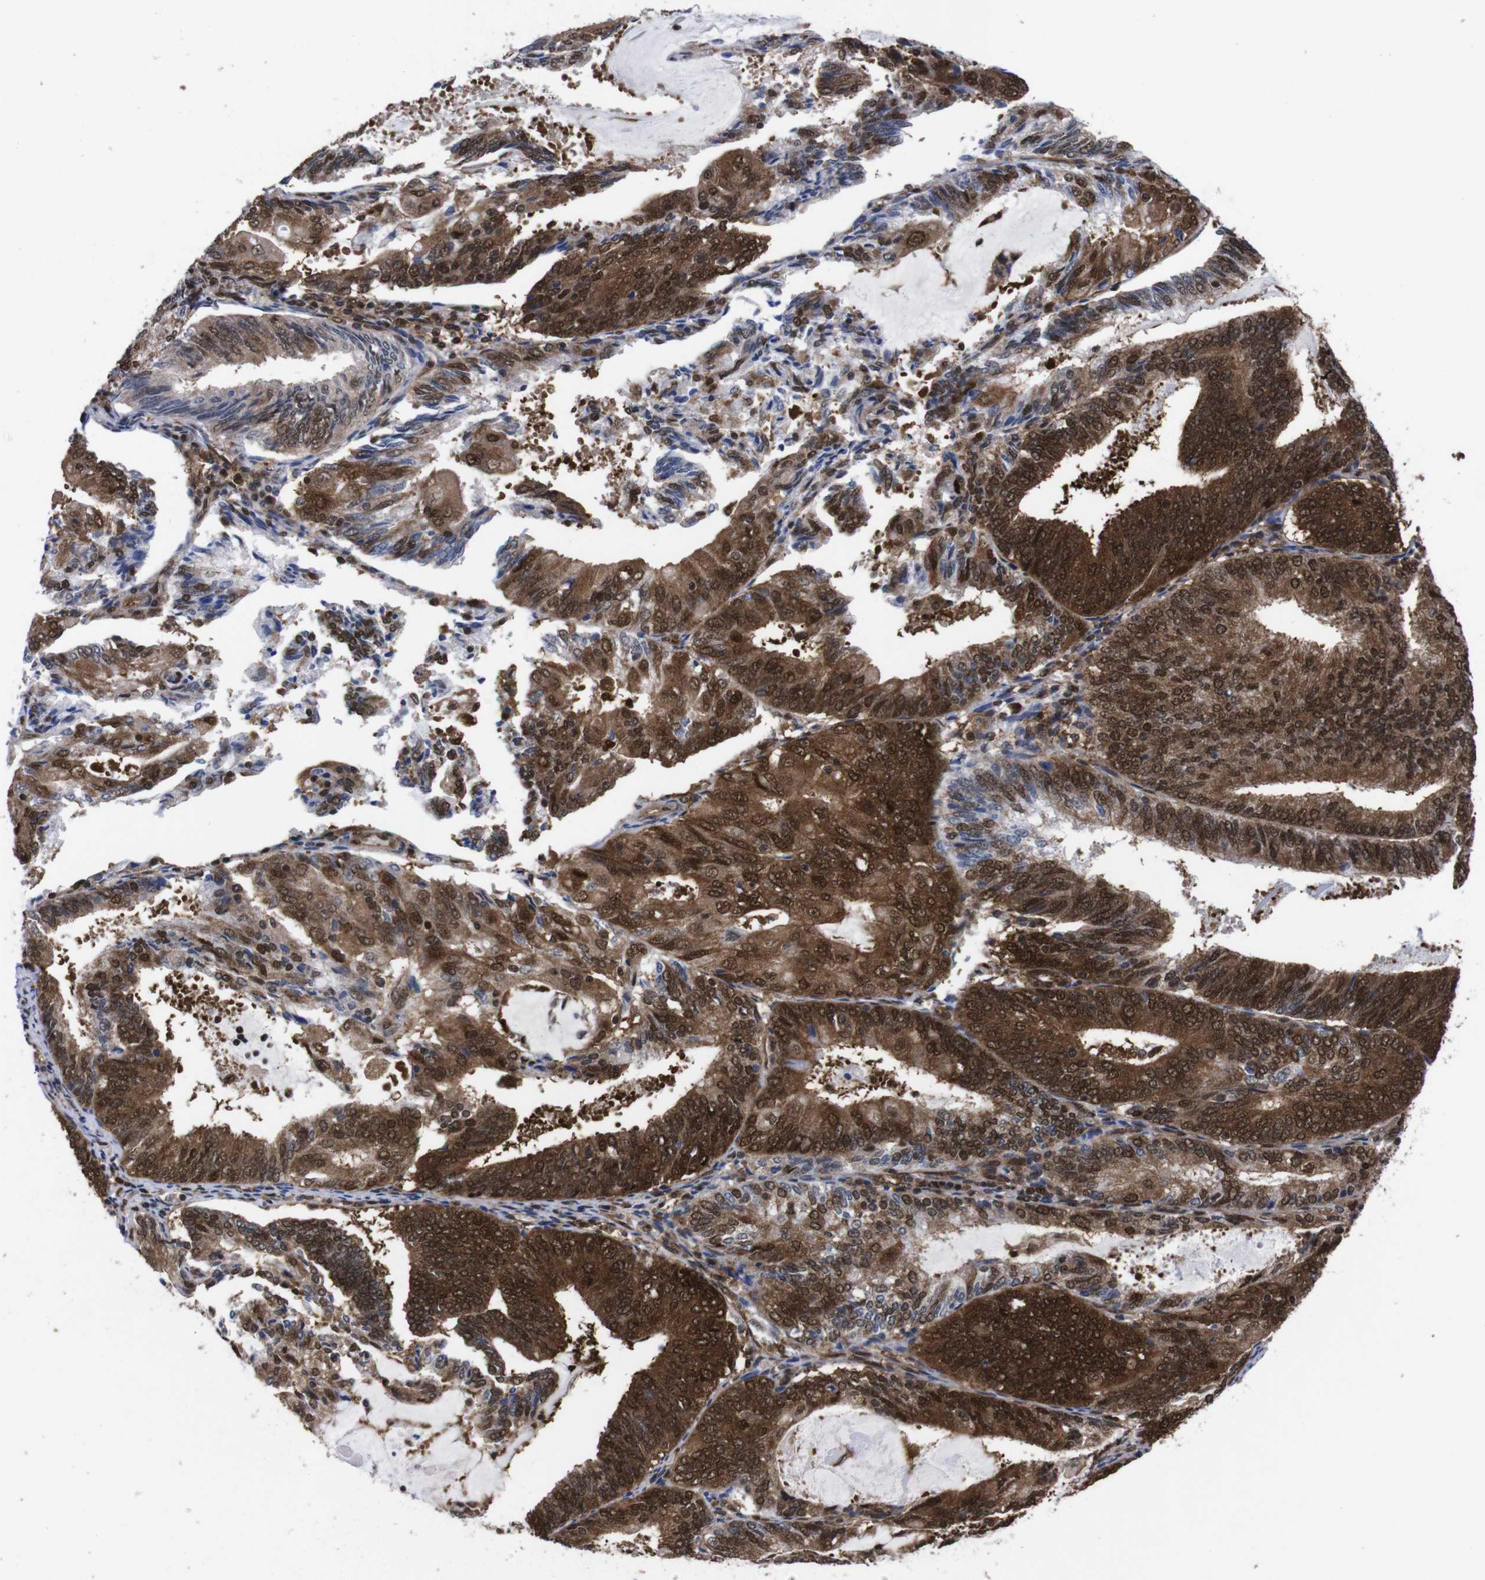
{"staining": {"intensity": "strong", "quantity": ">75%", "location": "cytoplasmic/membranous,nuclear"}, "tissue": "endometrial cancer", "cell_type": "Tumor cells", "image_type": "cancer", "snomed": [{"axis": "morphology", "description": "Adenocarcinoma, NOS"}, {"axis": "topography", "description": "Endometrium"}], "caption": "IHC histopathology image of neoplastic tissue: adenocarcinoma (endometrial) stained using immunohistochemistry shows high levels of strong protein expression localized specifically in the cytoplasmic/membranous and nuclear of tumor cells, appearing as a cytoplasmic/membranous and nuclear brown color.", "gene": "UBQLN2", "patient": {"sex": "female", "age": 81}}